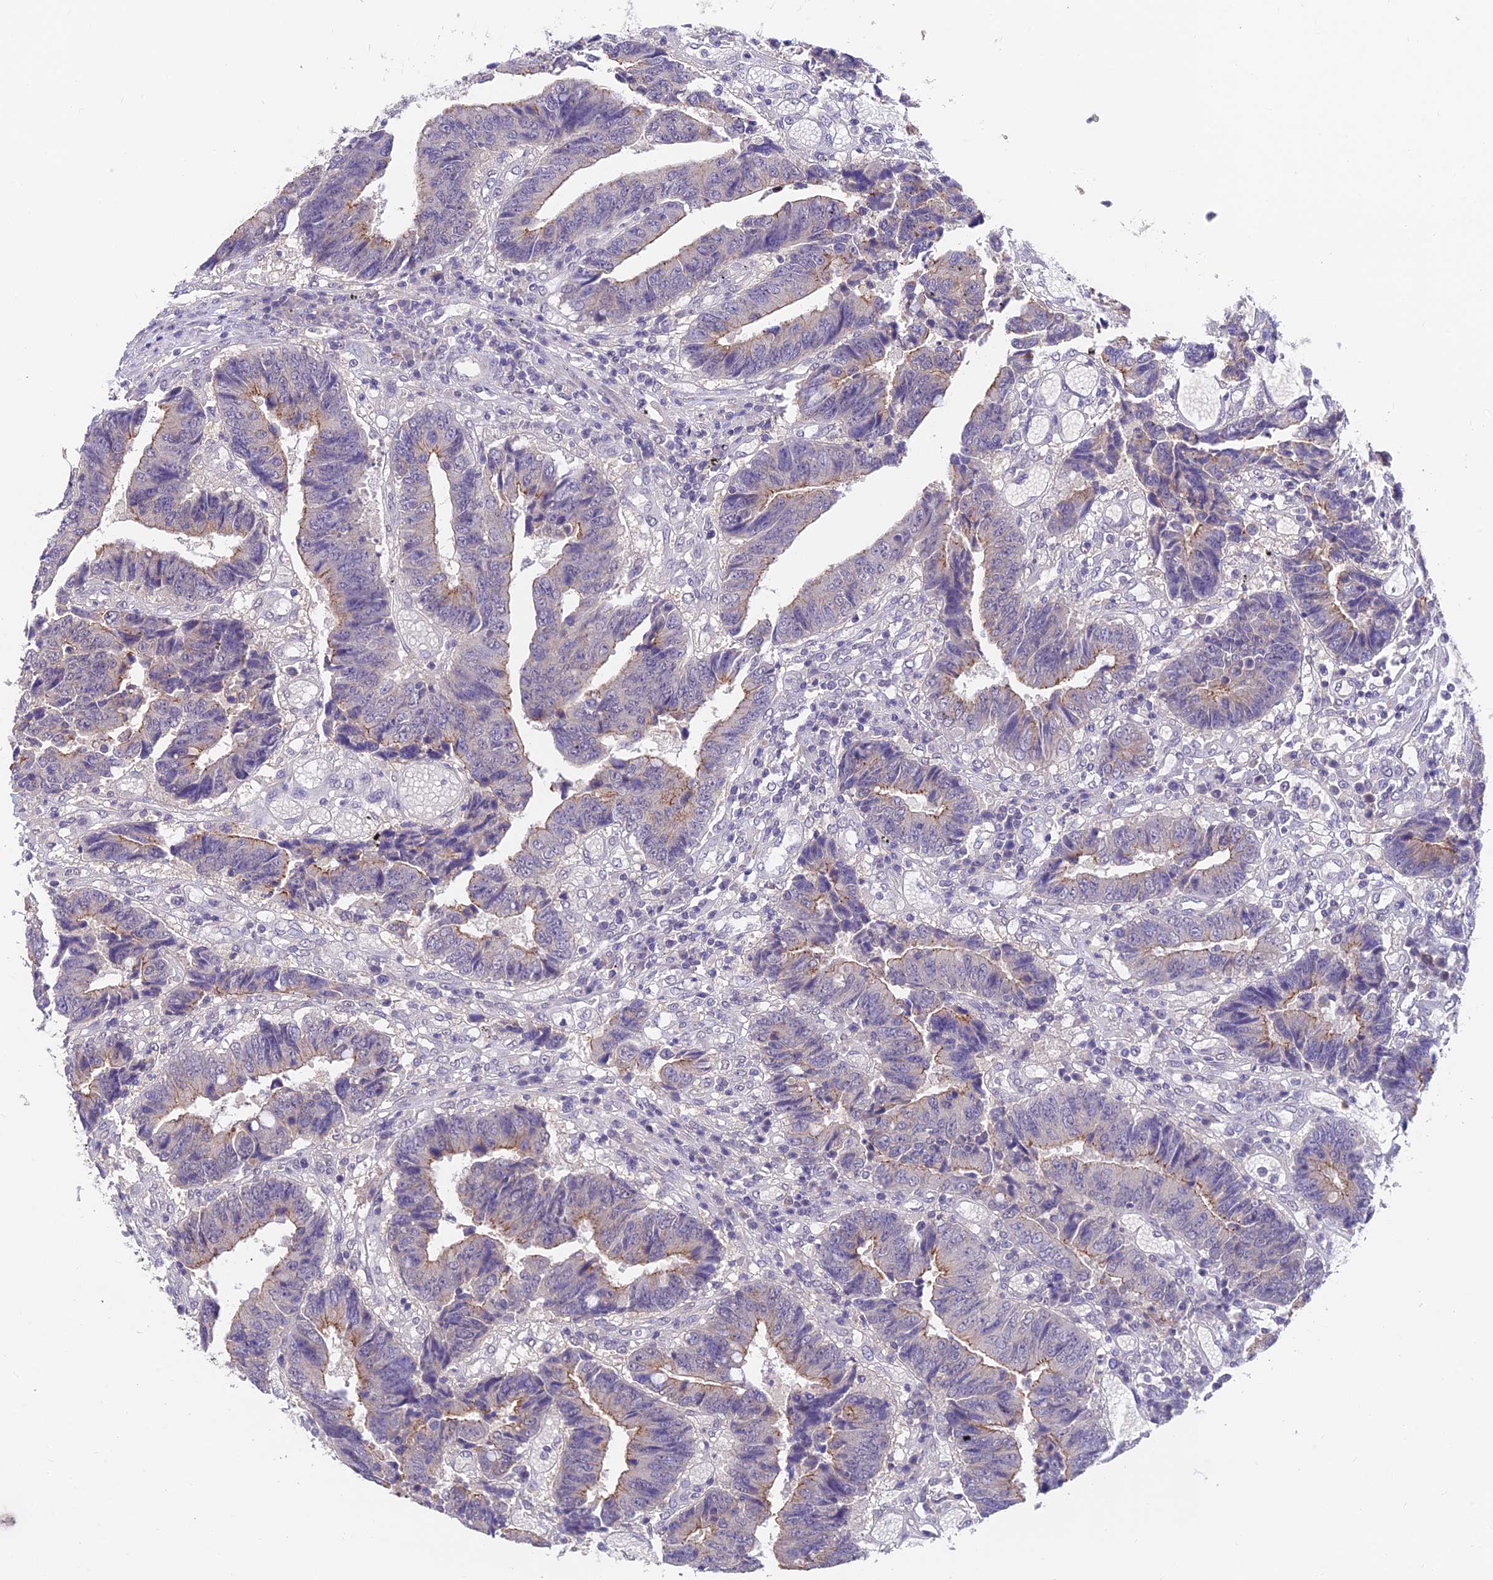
{"staining": {"intensity": "weak", "quantity": "<25%", "location": "cytoplasmic/membranous"}, "tissue": "colorectal cancer", "cell_type": "Tumor cells", "image_type": "cancer", "snomed": [{"axis": "morphology", "description": "Adenocarcinoma, NOS"}, {"axis": "topography", "description": "Rectum"}], "caption": "Protein analysis of colorectal cancer shows no significant positivity in tumor cells.", "gene": "HOXB1", "patient": {"sex": "male", "age": 84}}